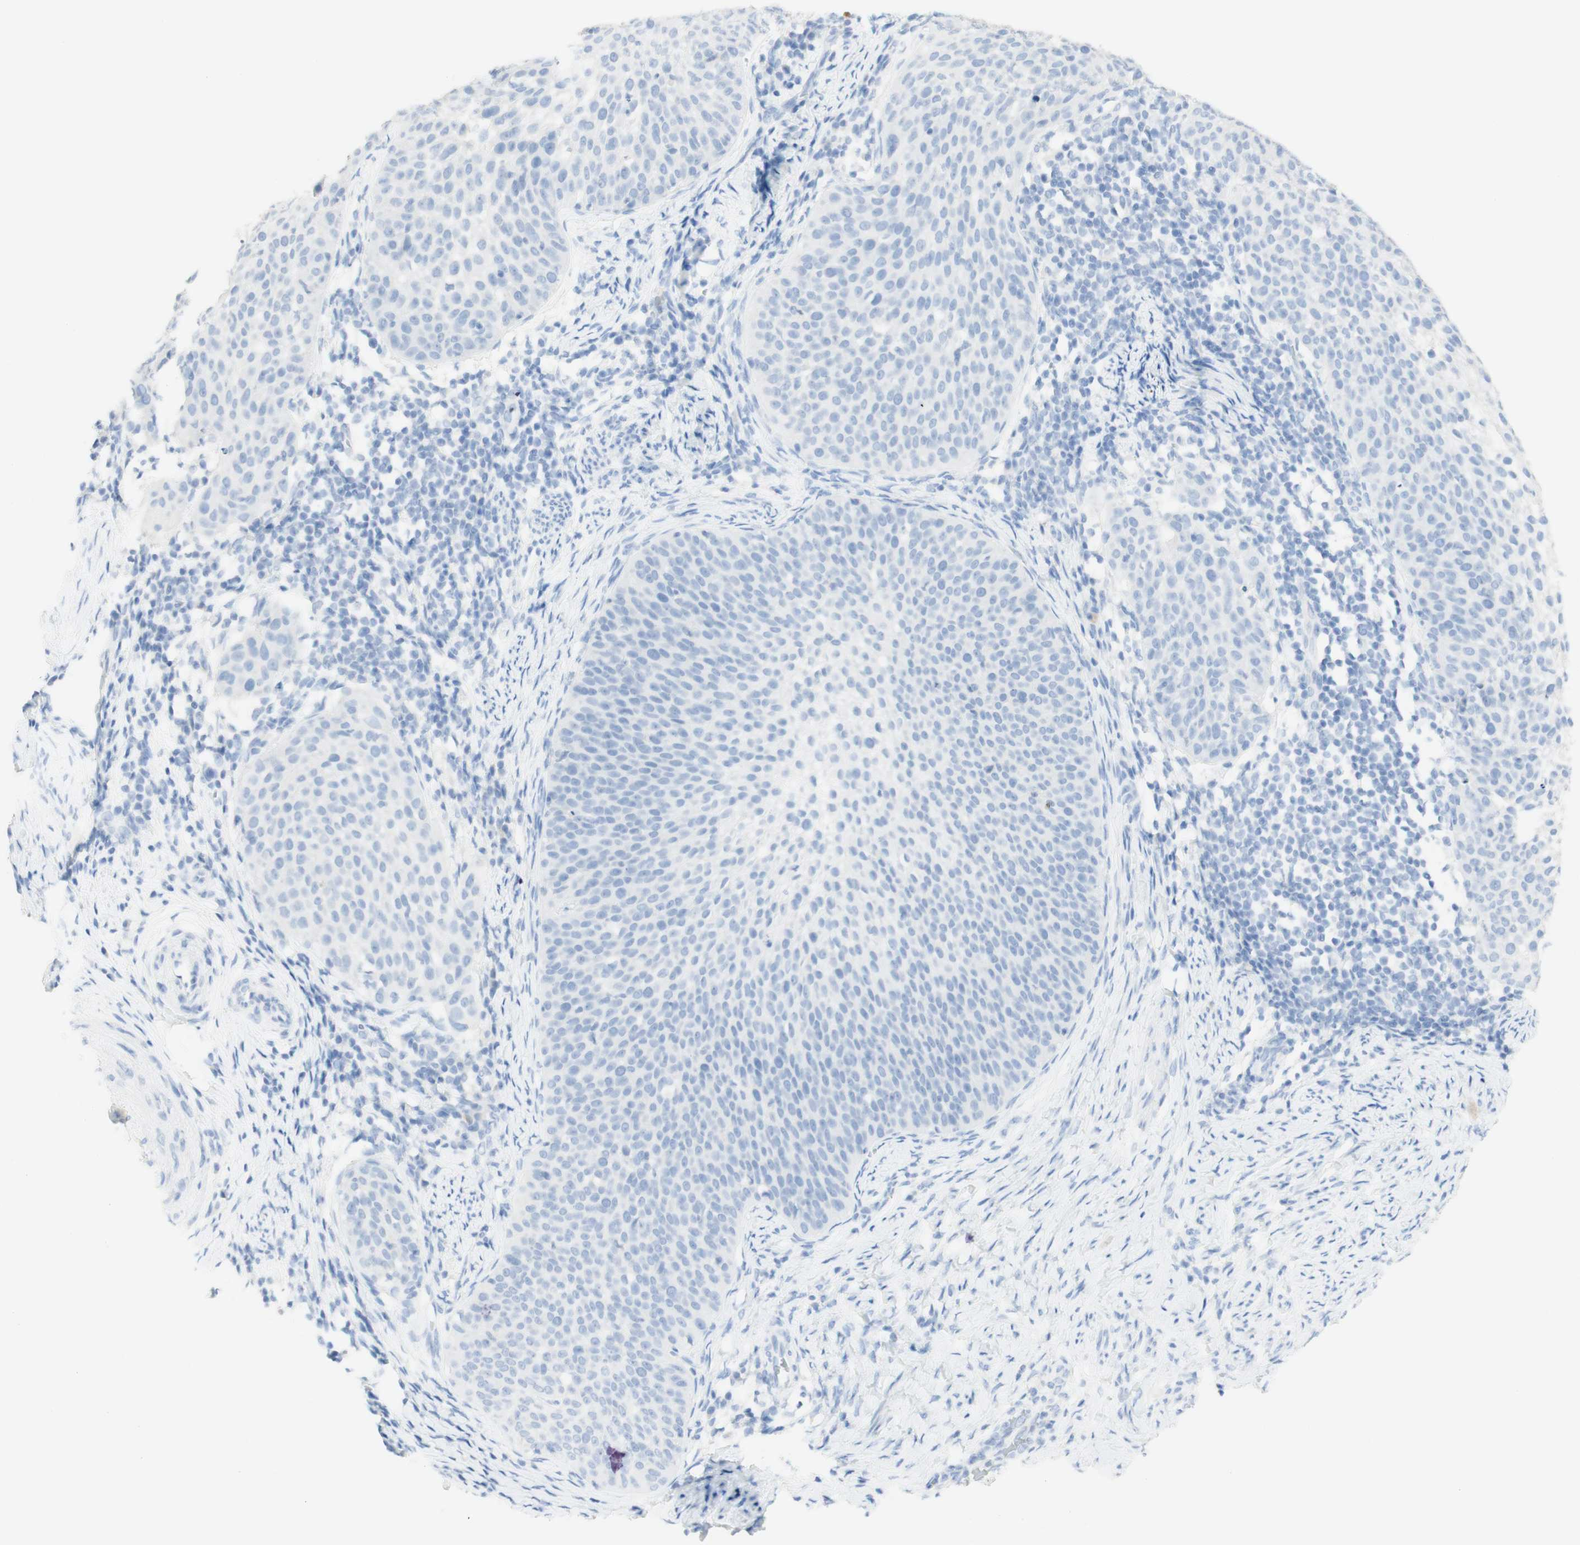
{"staining": {"intensity": "negative", "quantity": "none", "location": "none"}, "tissue": "cervical cancer", "cell_type": "Tumor cells", "image_type": "cancer", "snomed": [{"axis": "morphology", "description": "Squamous cell carcinoma, NOS"}, {"axis": "topography", "description": "Cervix"}], "caption": "A micrograph of human squamous cell carcinoma (cervical) is negative for staining in tumor cells.", "gene": "TPO", "patient": {"sex": "female", "age": 51}}